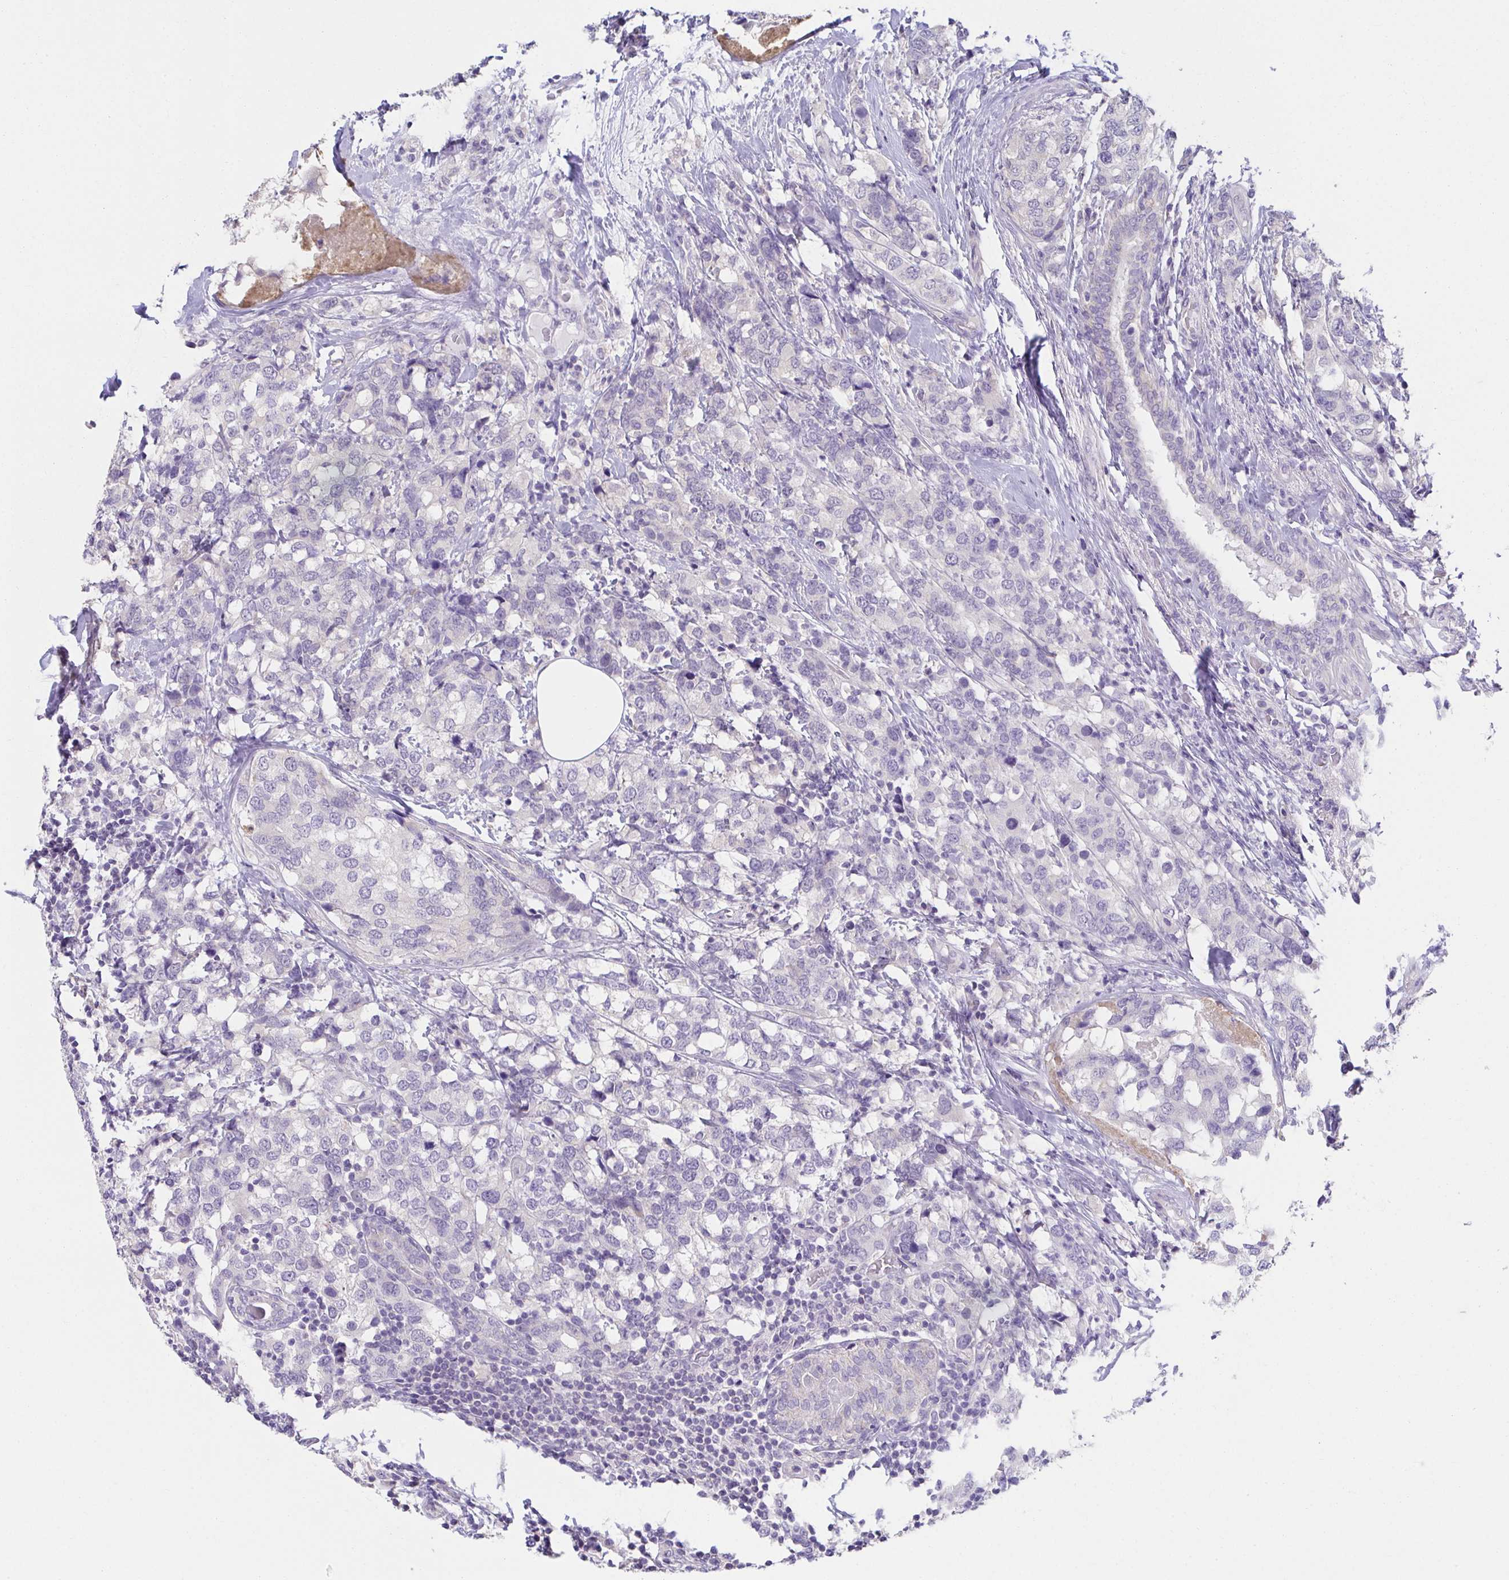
{"staining": {"intensity": "negative", "quantity": "none", "location": "none"}, "tissue": "breast cancer", "cell_type": "Tumor cells", "image_type": "cancer", "snomed": [{"axis": "morphology", "description": "Lobular carcinoma"}, {"axis": "topography", "description": "Breast"}], "caption": "Immunohistochemistry of human breast cancer (lobular carcinoma) reveals no expression in tumor cells.", "gene": "CXCR1", "patient": {"sex": "female", "age": 59}}